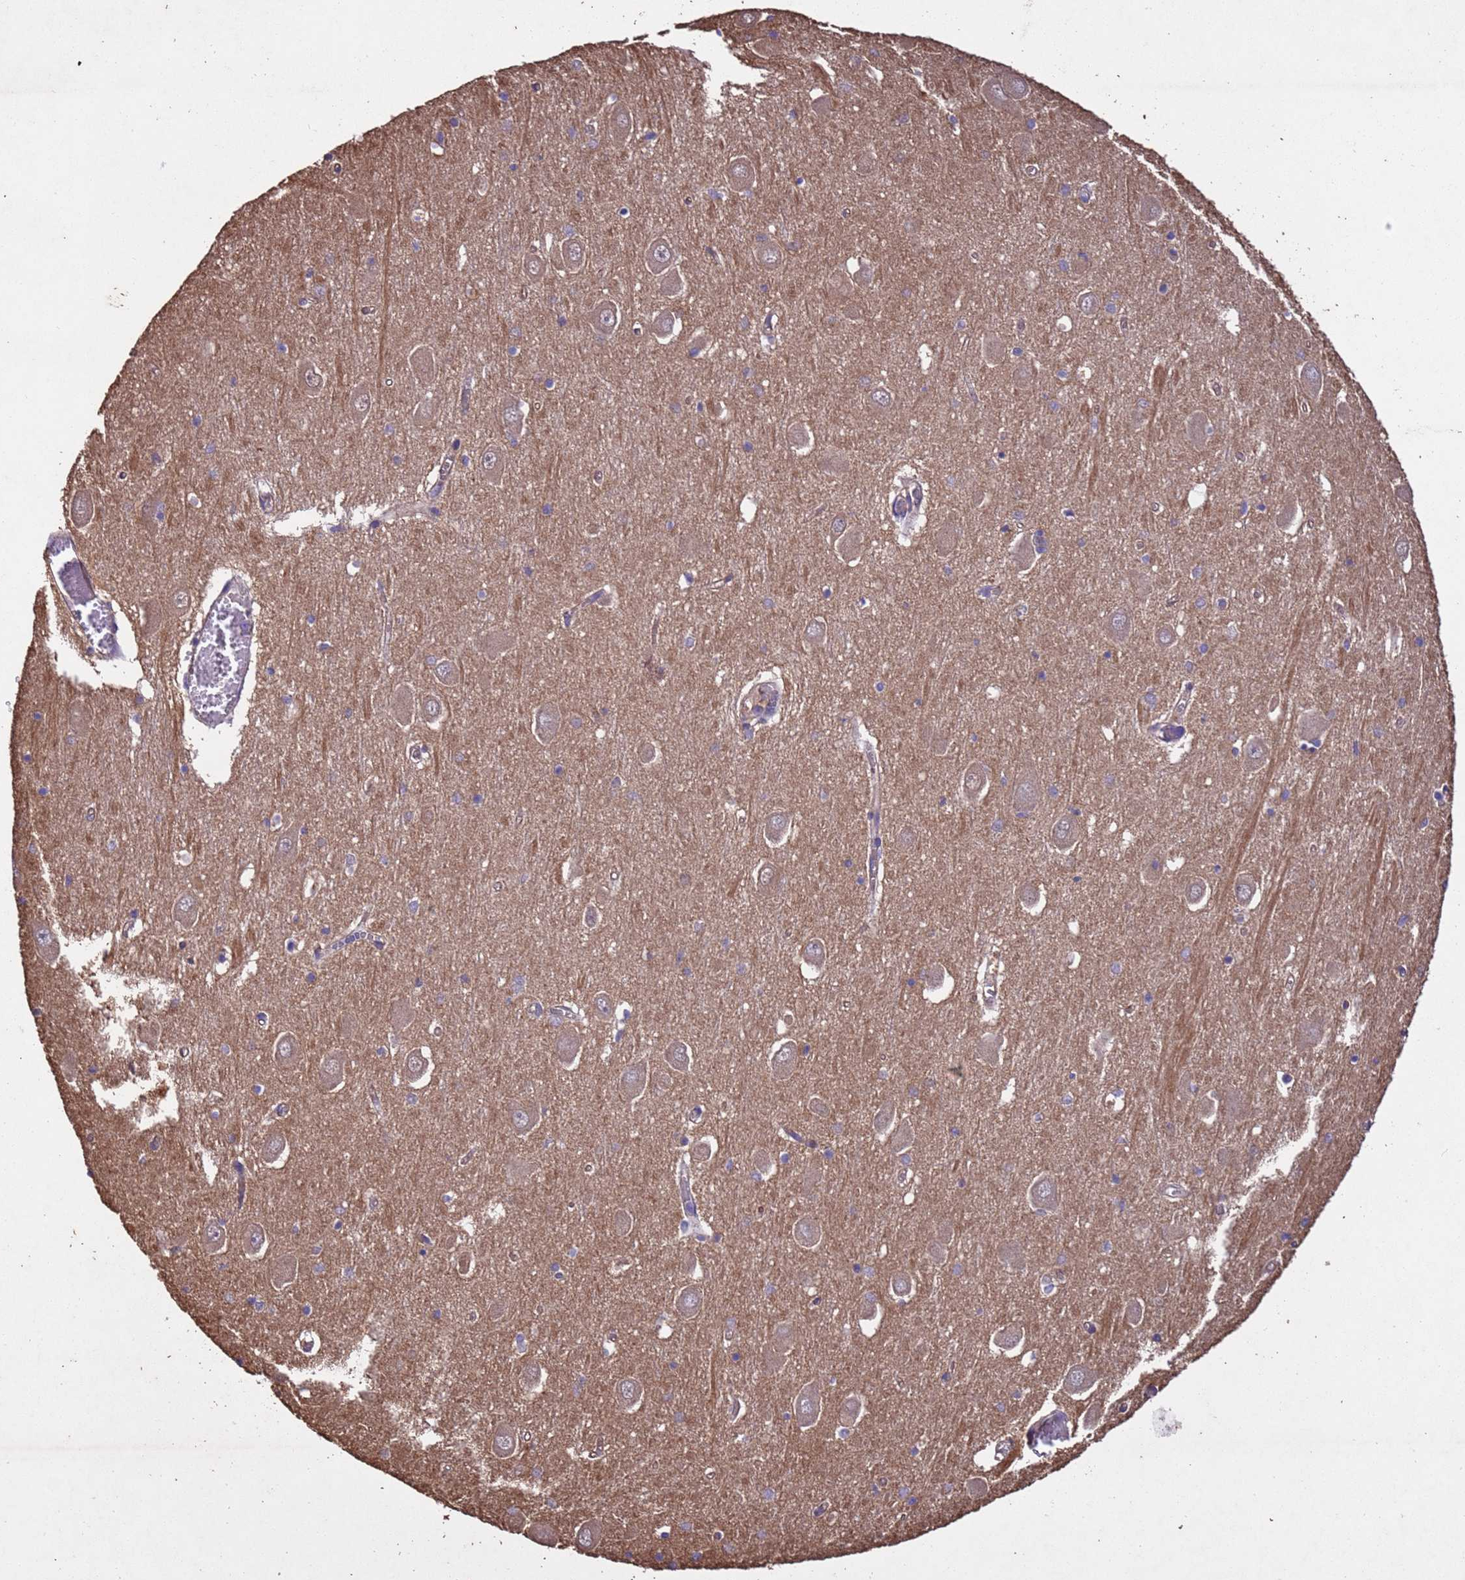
{"staining": {"intensity": "negative", "quantity": "none", "location": "none"}, "tissue": "hippocampus", "cell_type": "Glial cells", "image_type": "normal", "snomed": [{"axis": "morphology", "description": "Normal tissue, NOS"}, {"axis": "topography", "description": "Hippocampus"}], "caption": "DAB (3,3'-diaminobenzidine) immunohistochemical staining of normal hippocampus exhibits no significant positivity in glial cells. The staining was performed using DAB (3,3'-diaminobenzidine) to visualize the protein expression in brown, while the nuclei were stained in blue with hematoxylin (Magnification: 20x).", "gene": "MTX3", "patient": {"sex": "male", "age": 70}}